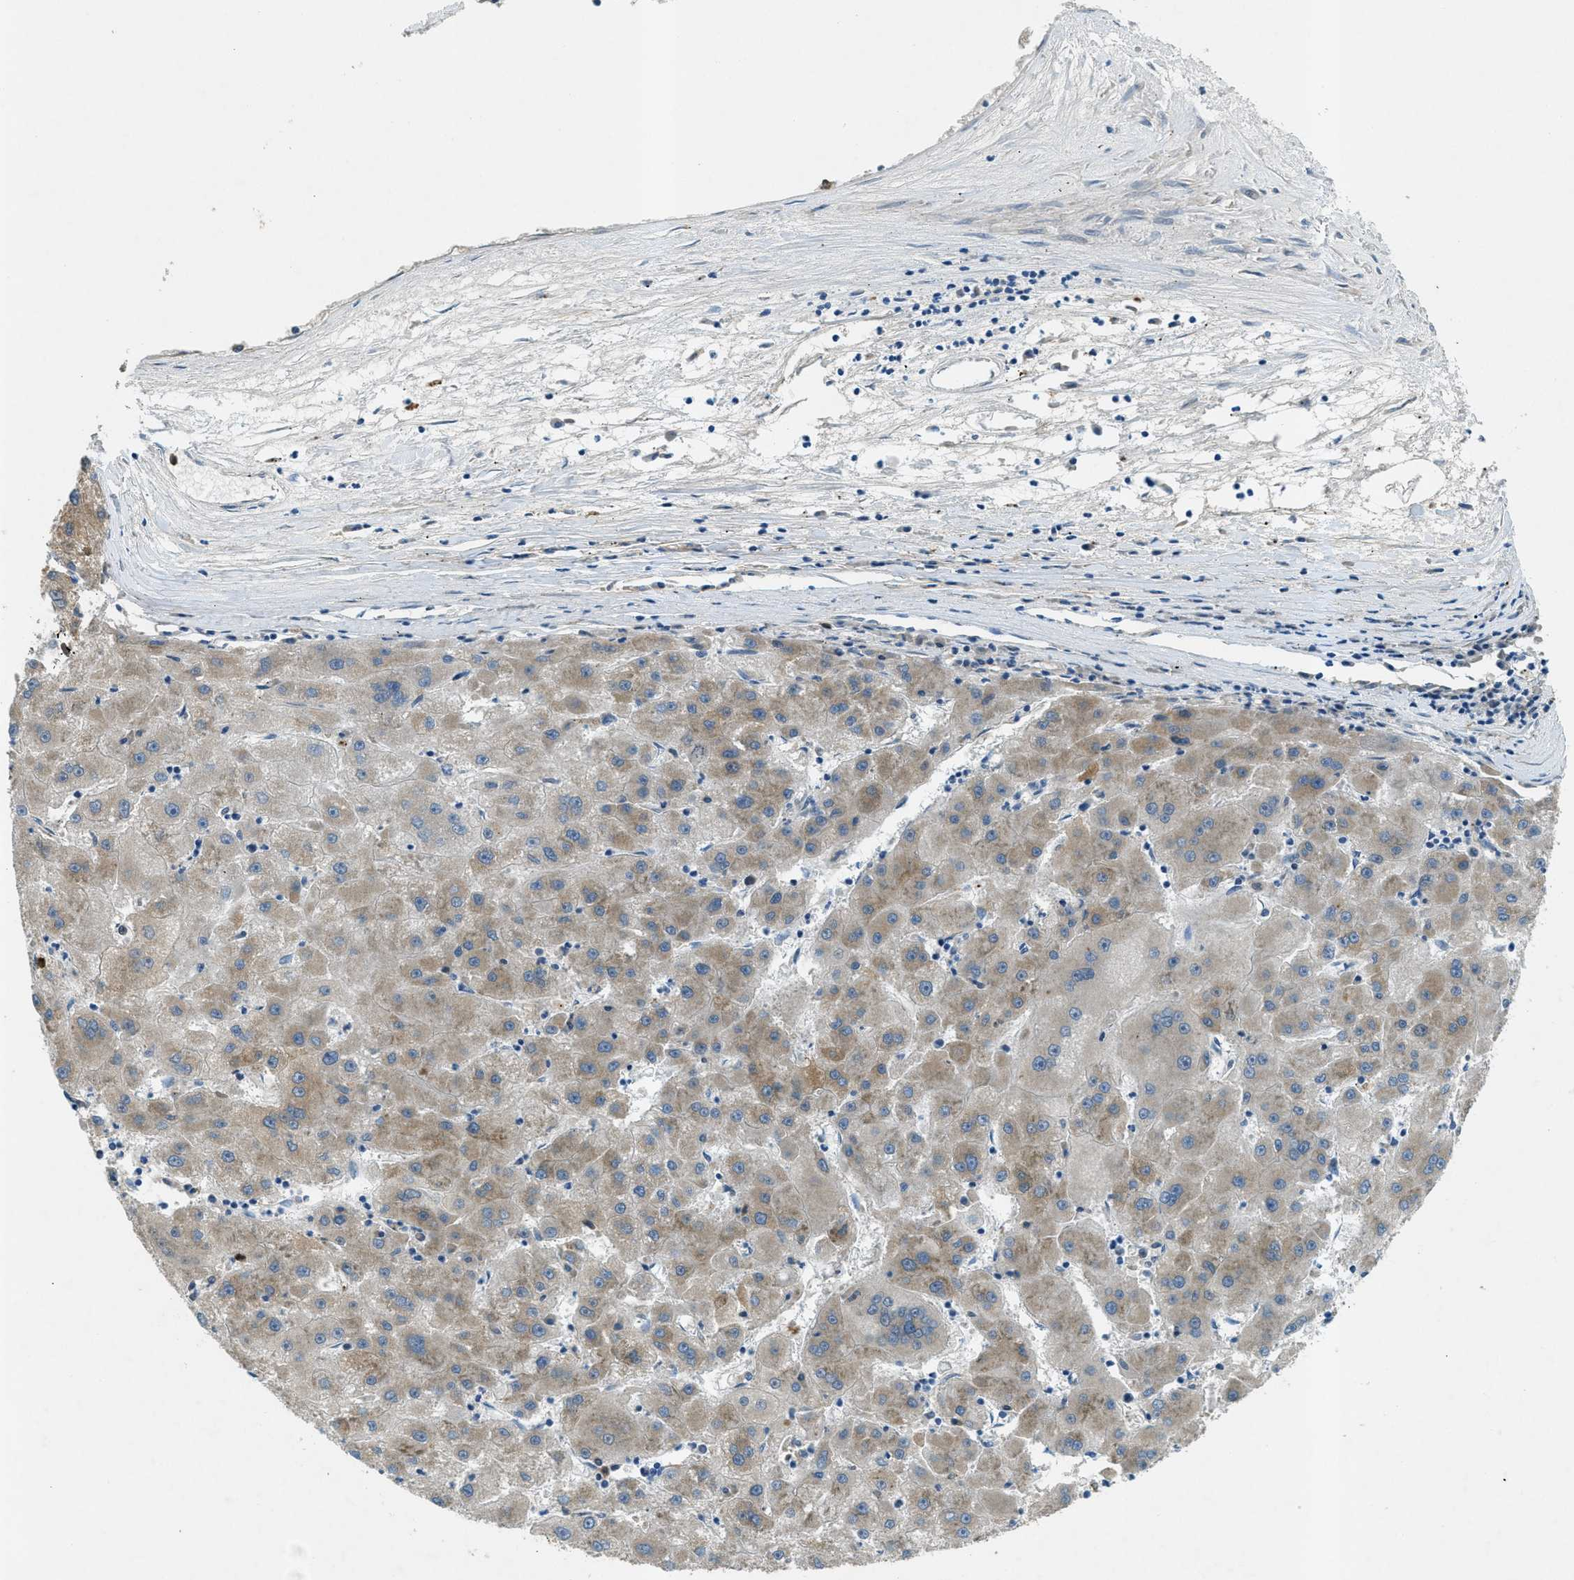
{"staining": {"intensity": "moderate", "quantity": ">75%", "location": "cytoplasmic/membranous"}, "tissue": "liver cancer", "cell_type": "Tumor cells", "image_type": "cancer", "snomed": [{"axis": "morphology", "description": "Carcinoma, Hepatocellular, NOS"}, {"axis": "topography", "description": "Liver"}], "caption": "About >75% of tumor cells in liver cancer (hepatocellular carcinoma) show moderate cytoplasmic/membranous protein staining as visualized by brown immunohistochemical staining.", "gene": "SNX14", "patient": {"sex": "male", "age": 72}}